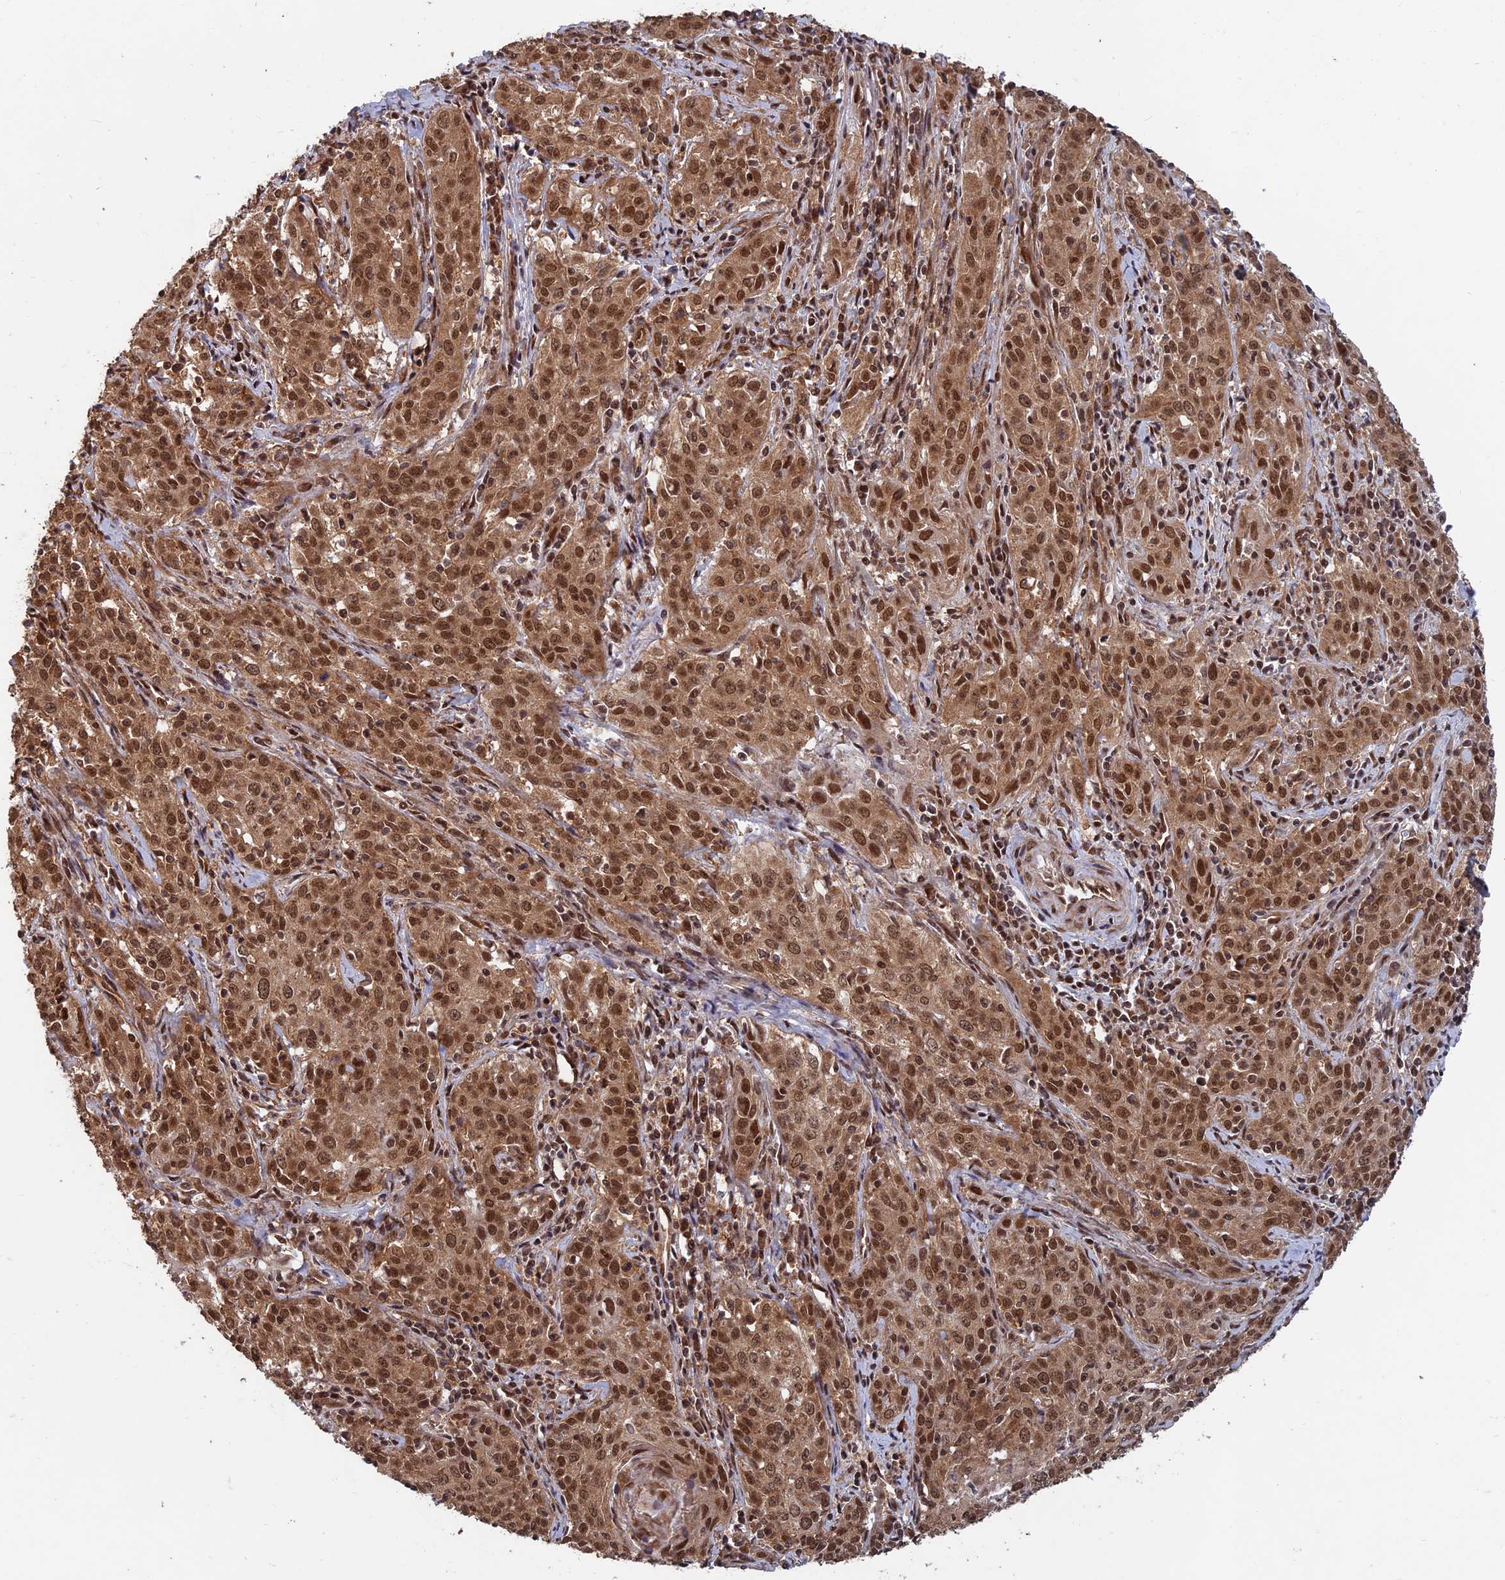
{"staining": {"intensity": "moderate", "quantity": ">75%", "location": "cytoplasmic/membranous,nuclear"}, "tissue": "cervical cancer", "cell_type": "Tumor cells", "image_type": "cancer", "snomed": [{"axis": "morphology", "description": "Squamous cell carcinoma, NOS"}, {"axis": "topography", "description": "Cervix"}], "caption": "This photomicrograph reveals cervical cancer (squamous cell carcinoma) stained with IHC to label a protein in brown. The cytoplasmic/membranous and nuclear of tumor cells show moderate positivity for the protein. Nuclei are counter-stained blue.", "gene": "FAM53C", "patient": {"sex": "female", "age": 57}}